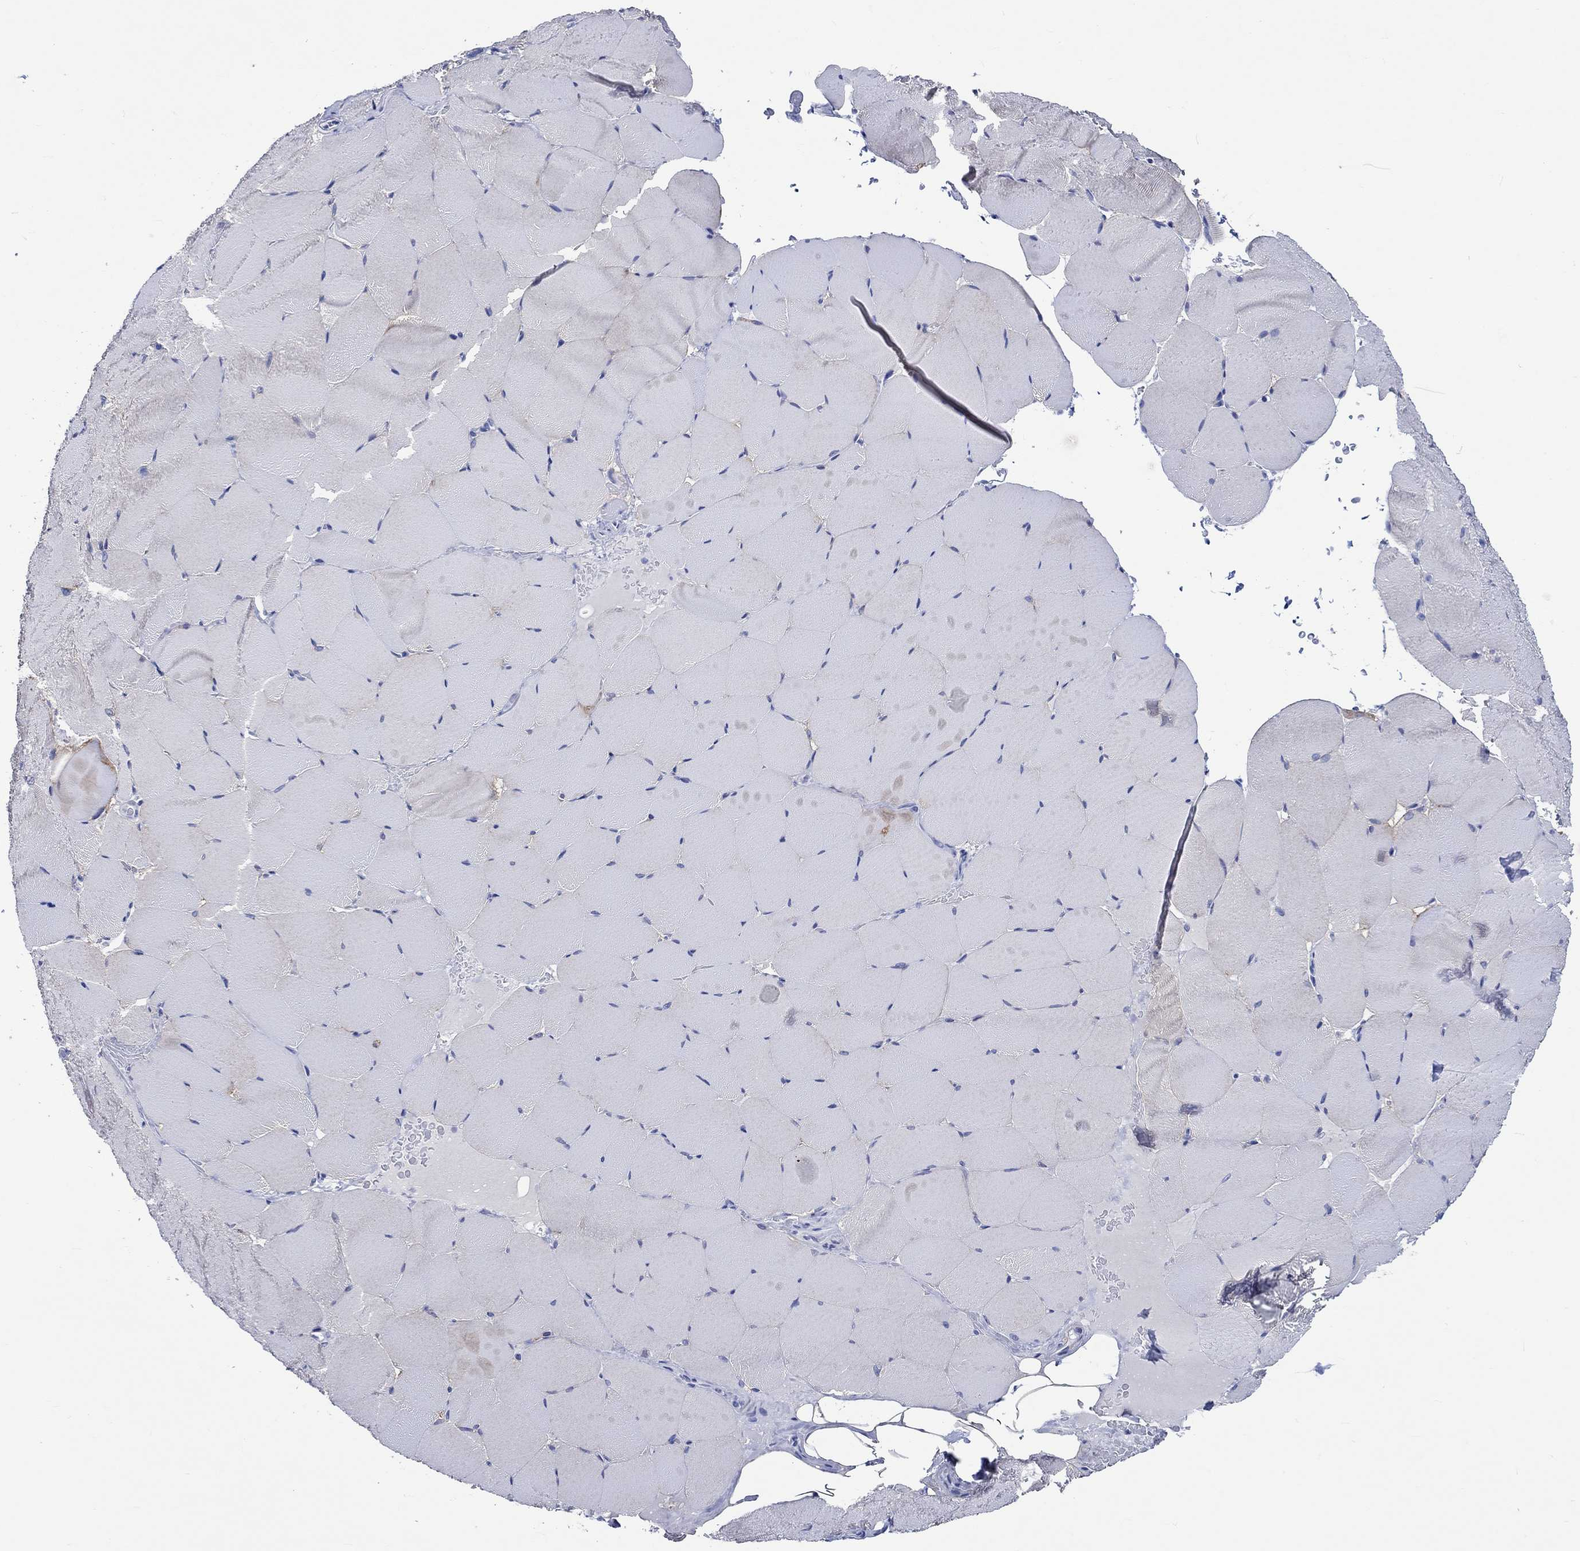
{"staining": {"intensity": "negative", "quantity": "none", "location": "none"}, "tissue": "skeletal muscle", "cell_type": "Myocytes", "image_type": "normal", "snomed": [{"axis": "morphology", "description": "Normal tissue, NOS"}, {"axis": "topography", "description": "Skeletal muscle"}], "caption": "Immunohistochemistry (IHC) micrograph of benign skeletal muscle: skeletal muscle stained with DAB (3,3'-diaminobenzidine) reveals no significant protein staining in myocytes. (Brightfield microscopy of DAB immunohistochemistry (IHC) at high magnification).", "gene": "SHISA4", "patient": {"sex": "female", "age": 37}}